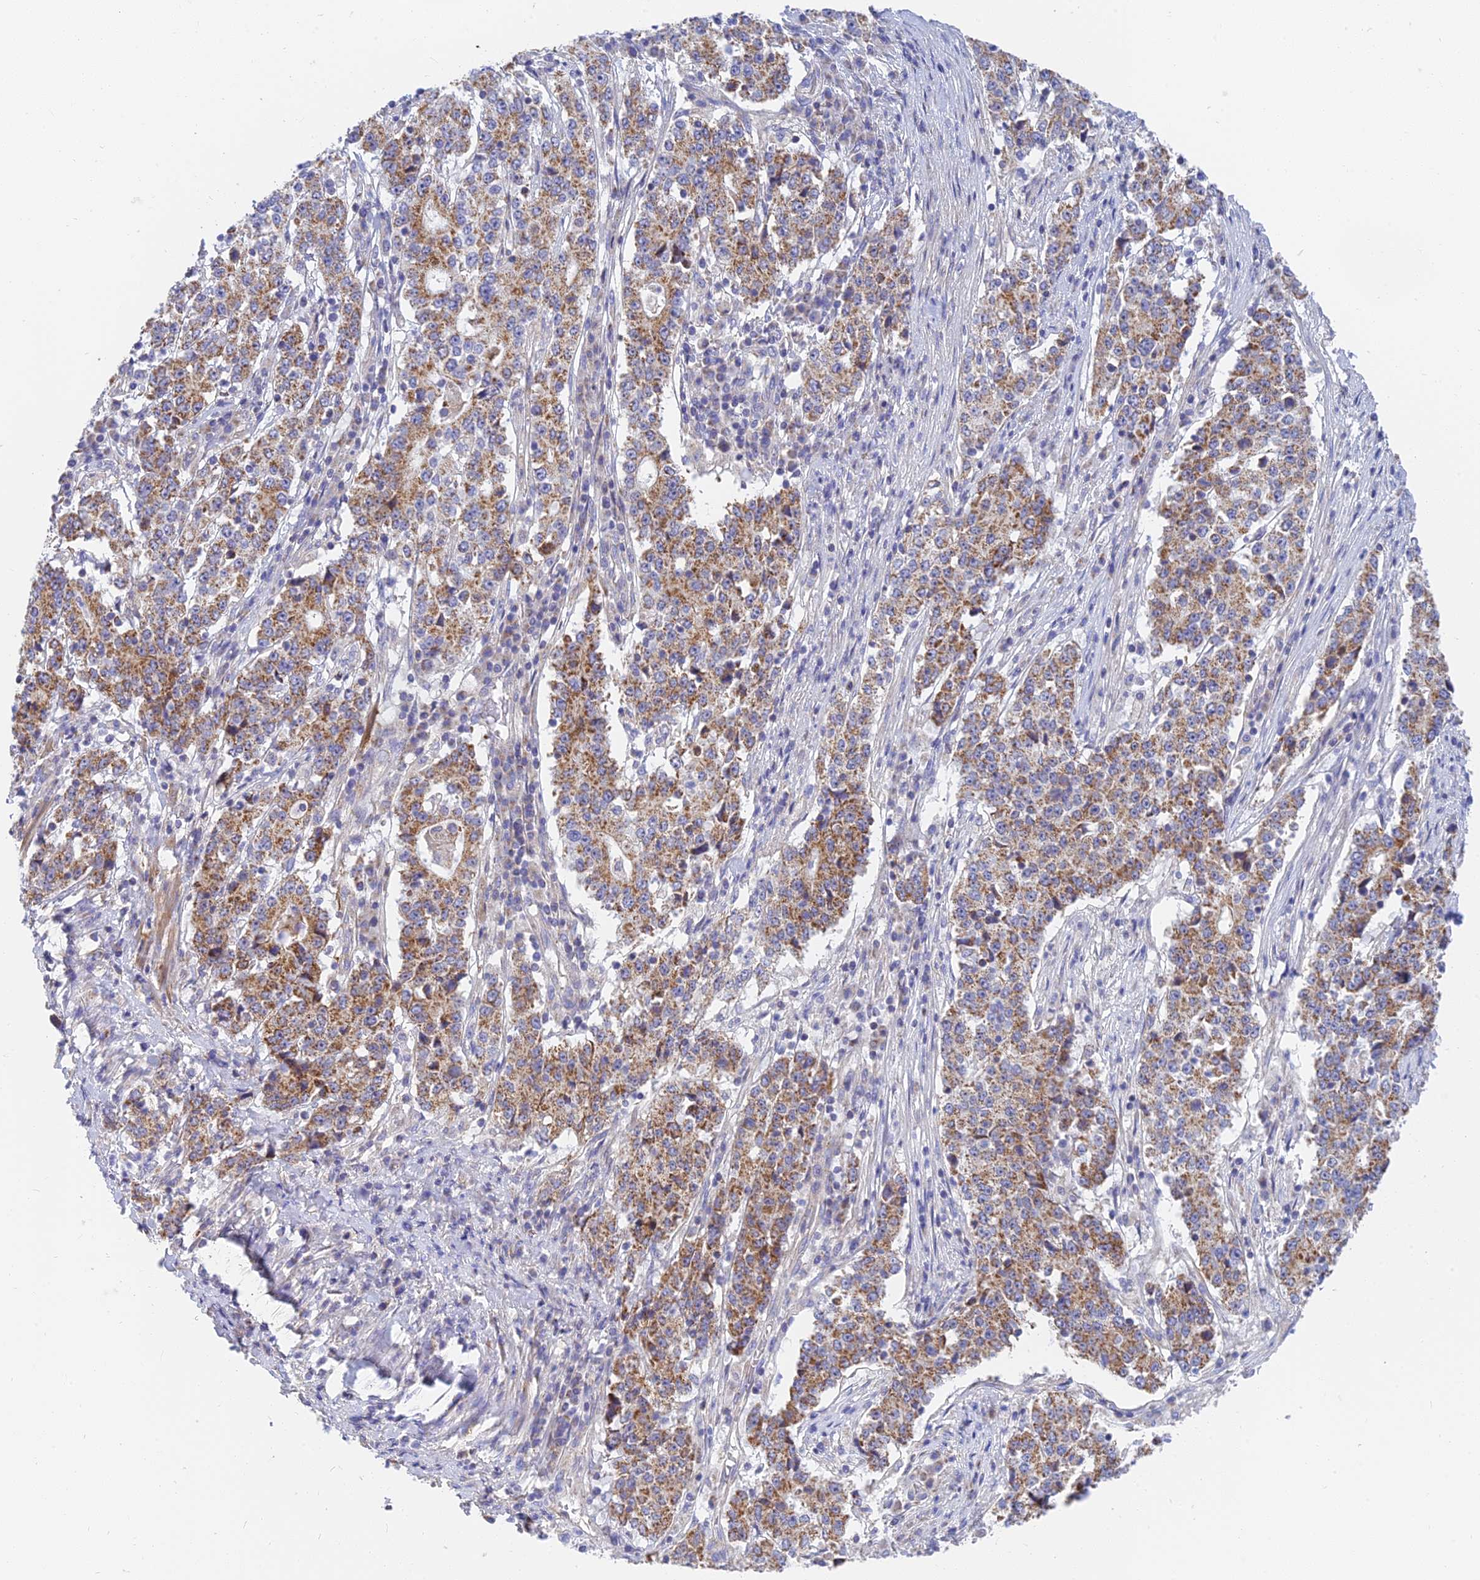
{"staining": {"intensity": "moderate", "quantity": ">75%", "location": "cytoplasmic/membranous"}, "tissue": "stomach cancer", "cell_type": "Tumor cells", "image_type": "cancer", "snomed": [{"axis": "morphology", "description": "Adenocarcinoma, NOS"}, {"axis": "topography", "description": "Stomach"}], "caption": "Tumor cells demonstrate medium levels of moderate cytoplasmic/membranous staining in about >75% of cells in human stomach adenocarcinoma. (DAB = brown stain, brightfield microscopy at high magnification).", "gene": "MRPL15", "patient": {"sex": "male", "age": 59}}